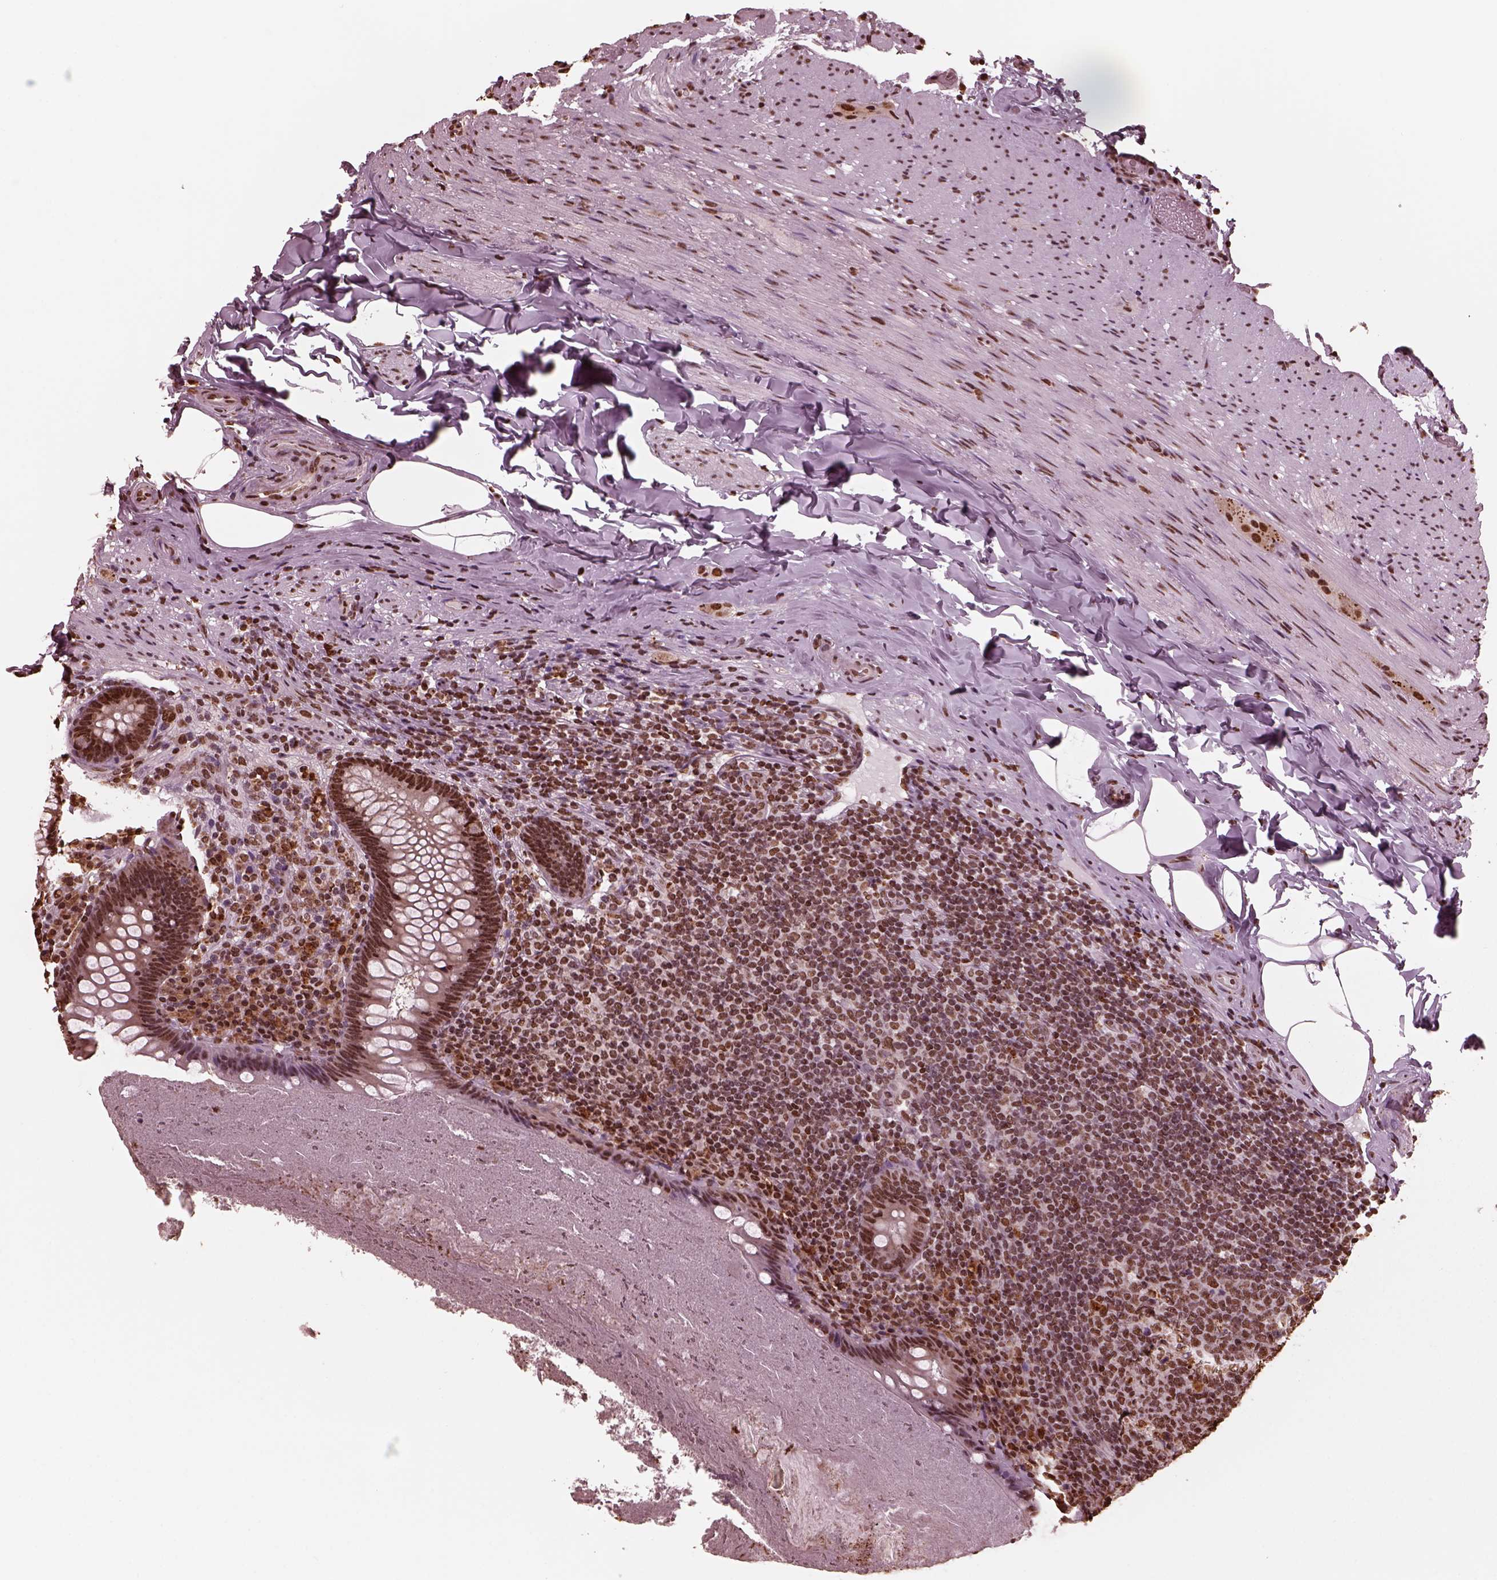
{"staining": {"intensity": "moderate", "quantity": ">75%", "location": "nuclear"}, "tissue": "appendix", "cell_type": "Glandular cells", "image_type": "normal", "snomed": [{"axis": "morphology", "description": "Normal tissue, NOS"}, {"axis": "topography", "description": "Appendix"}], "caption": "An image of human appendix stained for a protein demonstrates moderate nuclear brown staining in glandular cells.", "gene": "NSD1", "patient": {"sex": "male", "age": 47}}